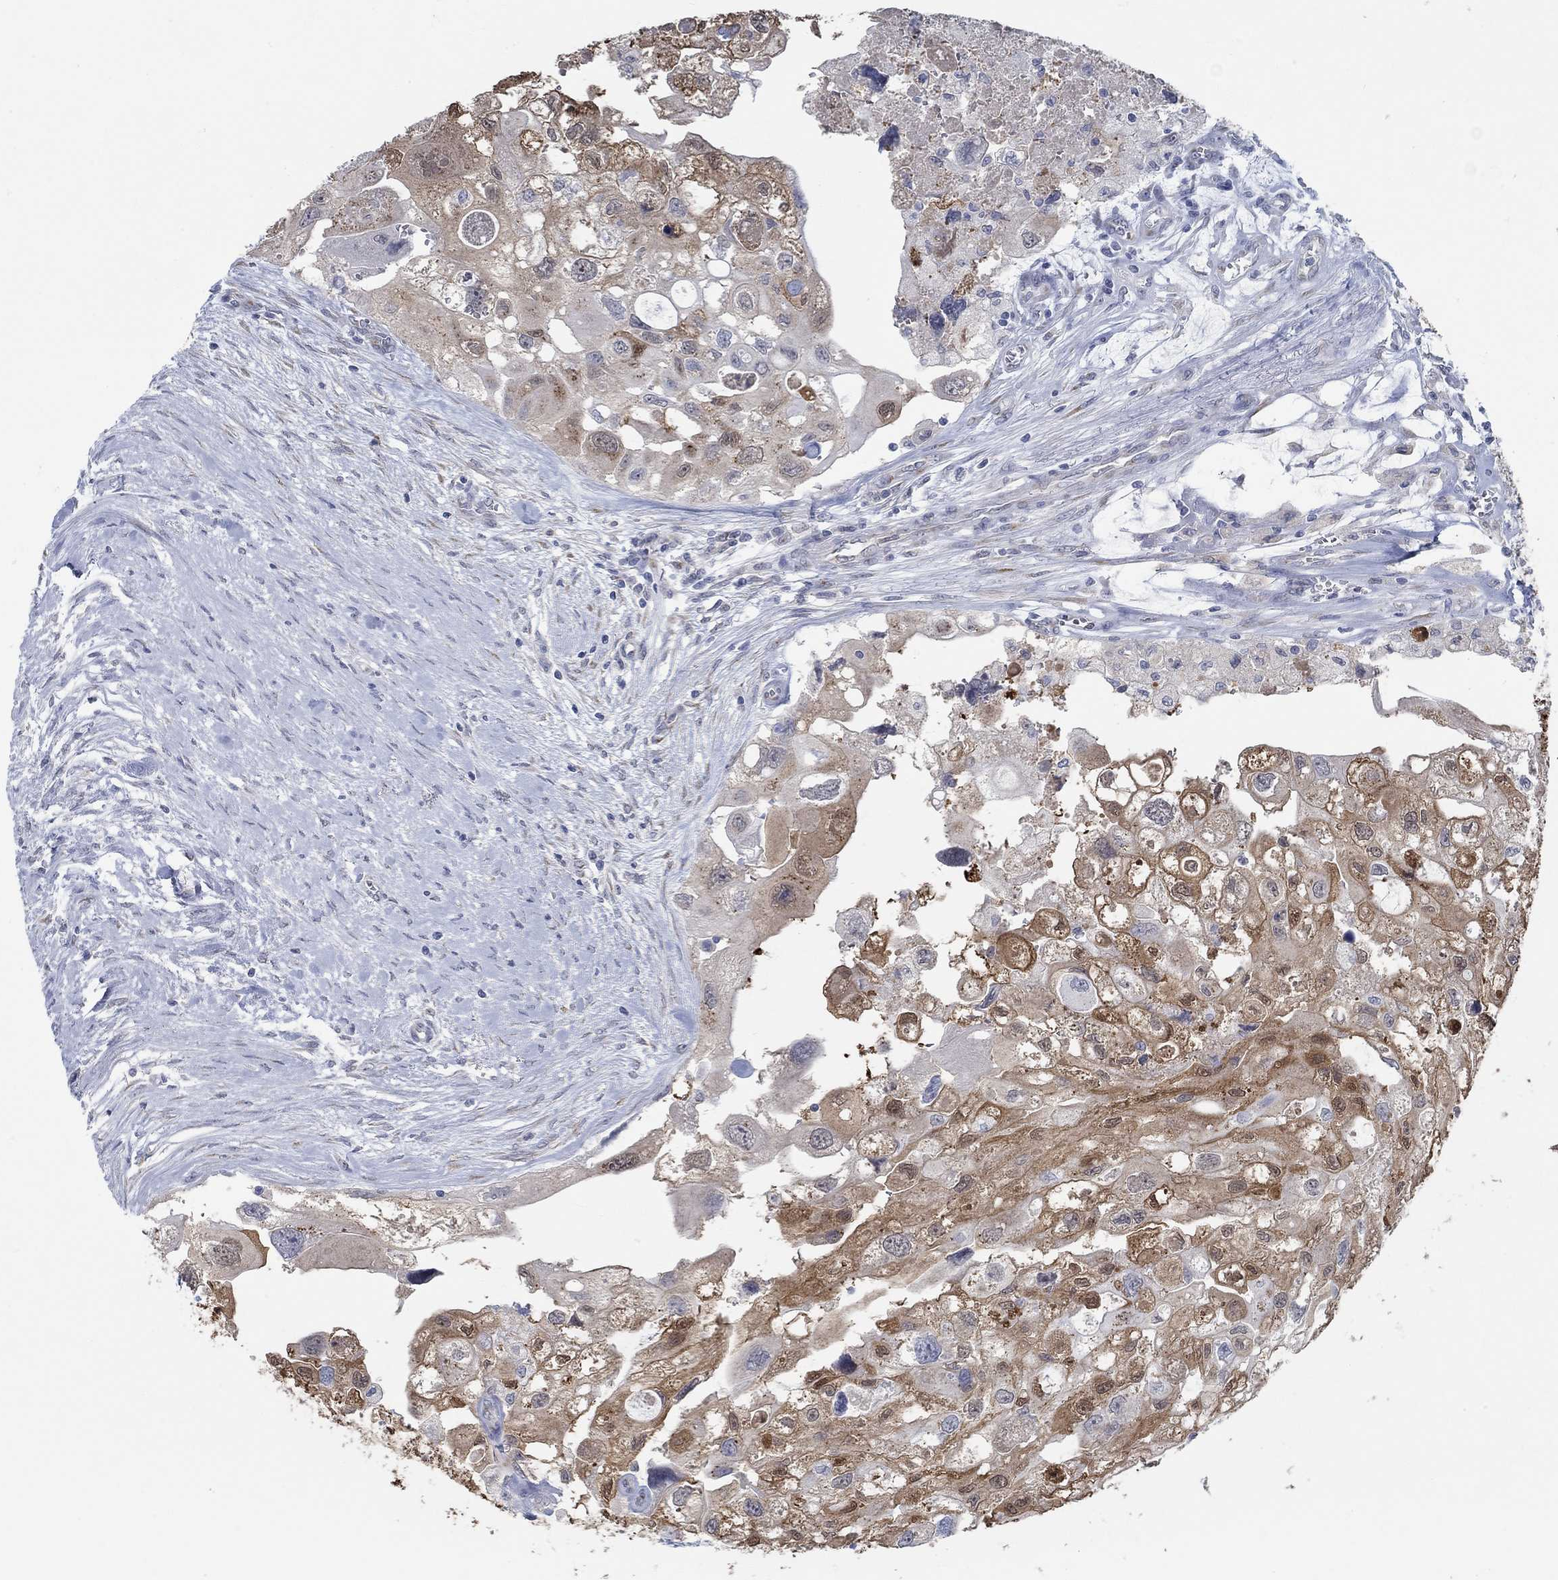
{"staining": {"intensity": "moderate", "quantity": ">75%", "location": "cytoplasmic/membranous"}, "tissue": "urothelial cancer", "cell_type": "Tumor cells", "image_type": "cancer", "snomed": [{"axis": "morphology", "description": "Urothelial carcinoma, High grade"}, {"axis": "topography", "description": "Urinary bladder"}], "caption": "An immunohistochemistry micrograph of tumor tissue is shown. Protein staining in brown highlights moderate cytoplasmic/membranous positivity in urothelial cancer within tumor cells.", "gene": "TEKT4", "patient": {"sex": "male", "age": 59}}